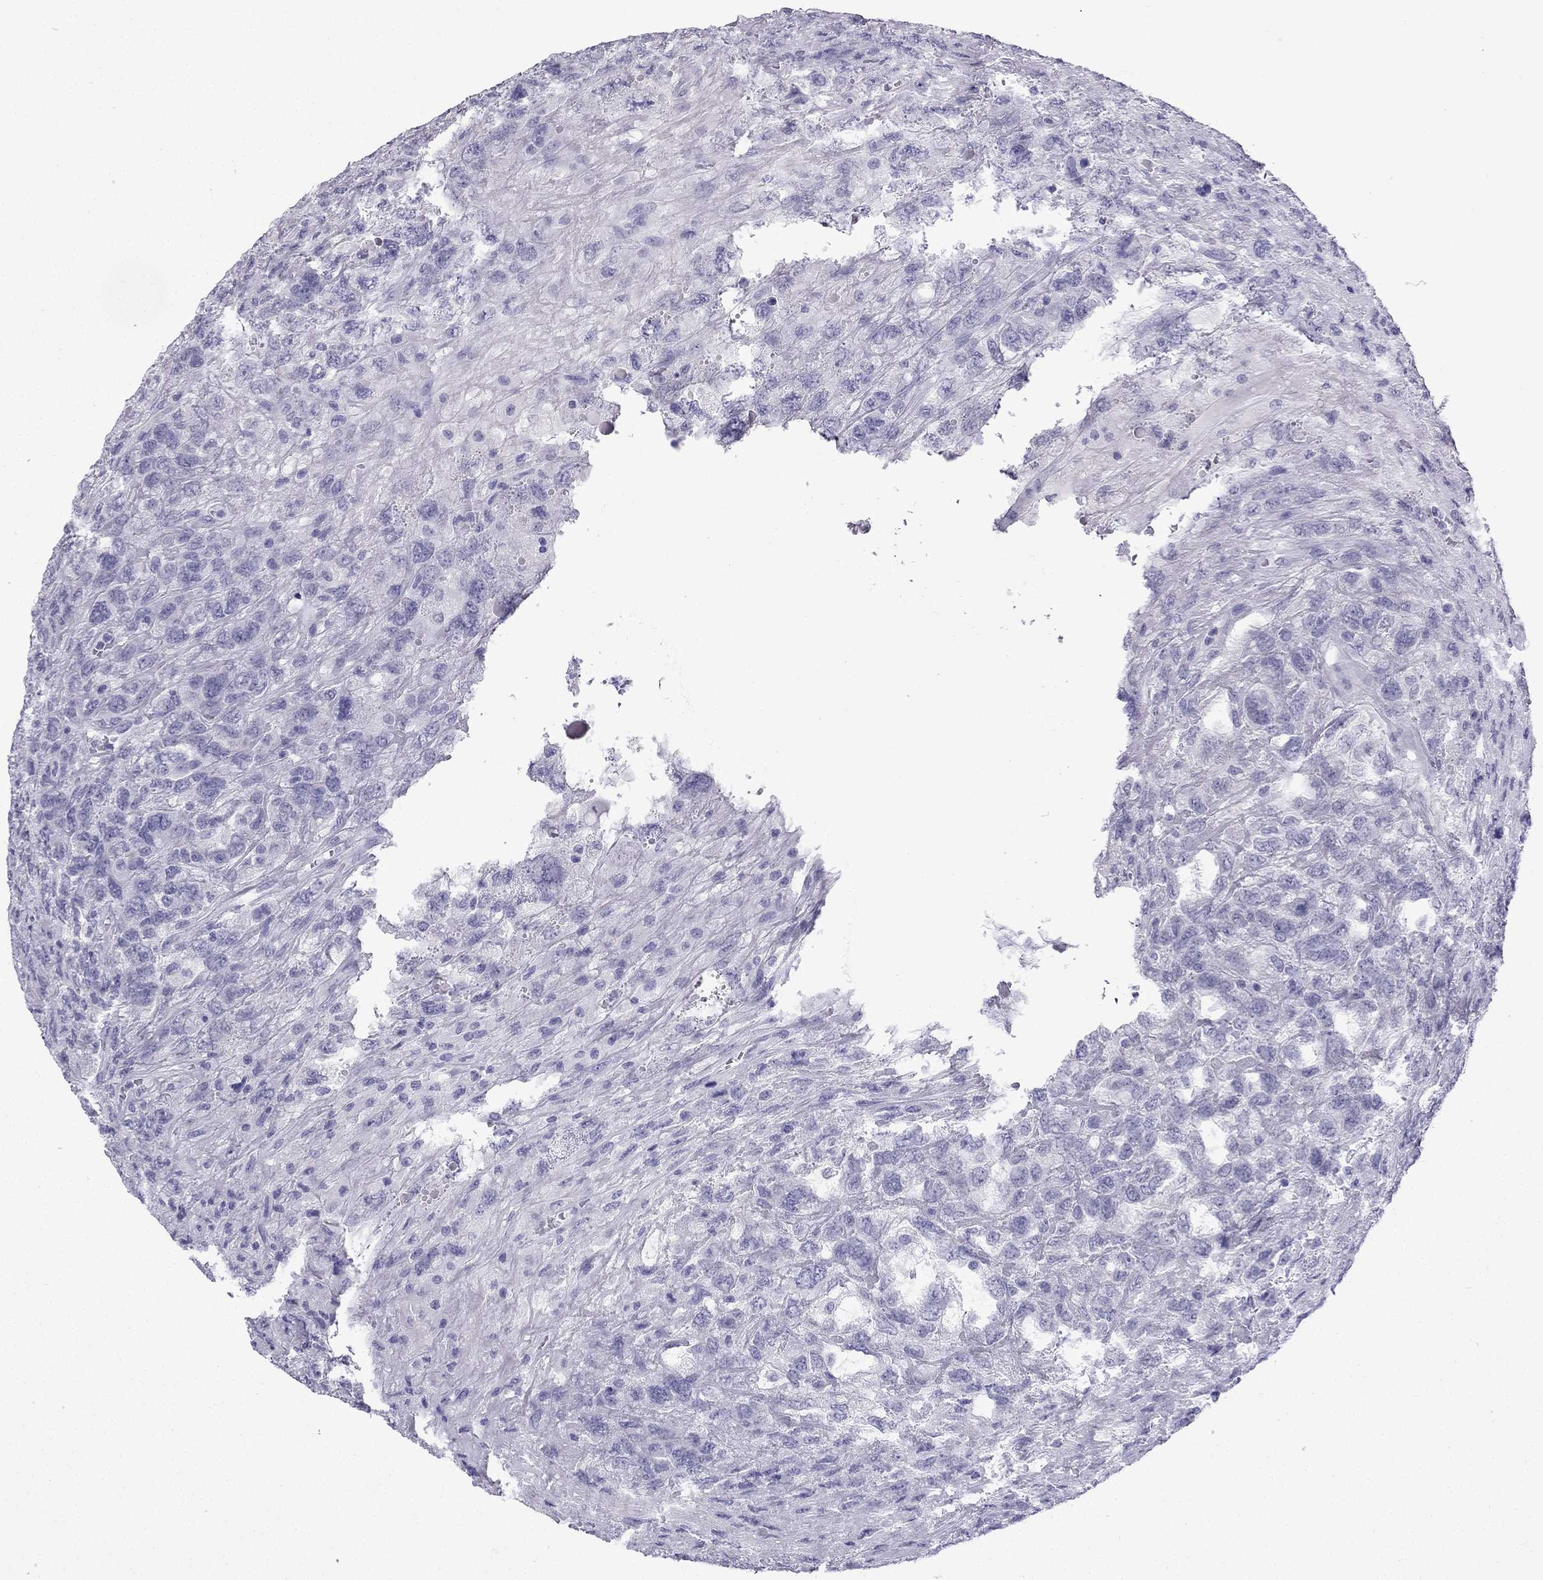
{"staining": {"intensity": "negative", "quantity": "none", "location": "none"}, "tissue": "testis cancer", "cell_type": "Tumor cells", "image_type": "cancer", "snomed": [{"axis": "morphology", "description": "Seminoma, NOS"}, {"axis": "topography", "description": "Testis"}], "caption": "Human seminoma (testis) stained for a protein using IHC exhibits no positivity in tumor cells.", "gene": "GJA8", "patient": {"sex": "male", "age": 52}}